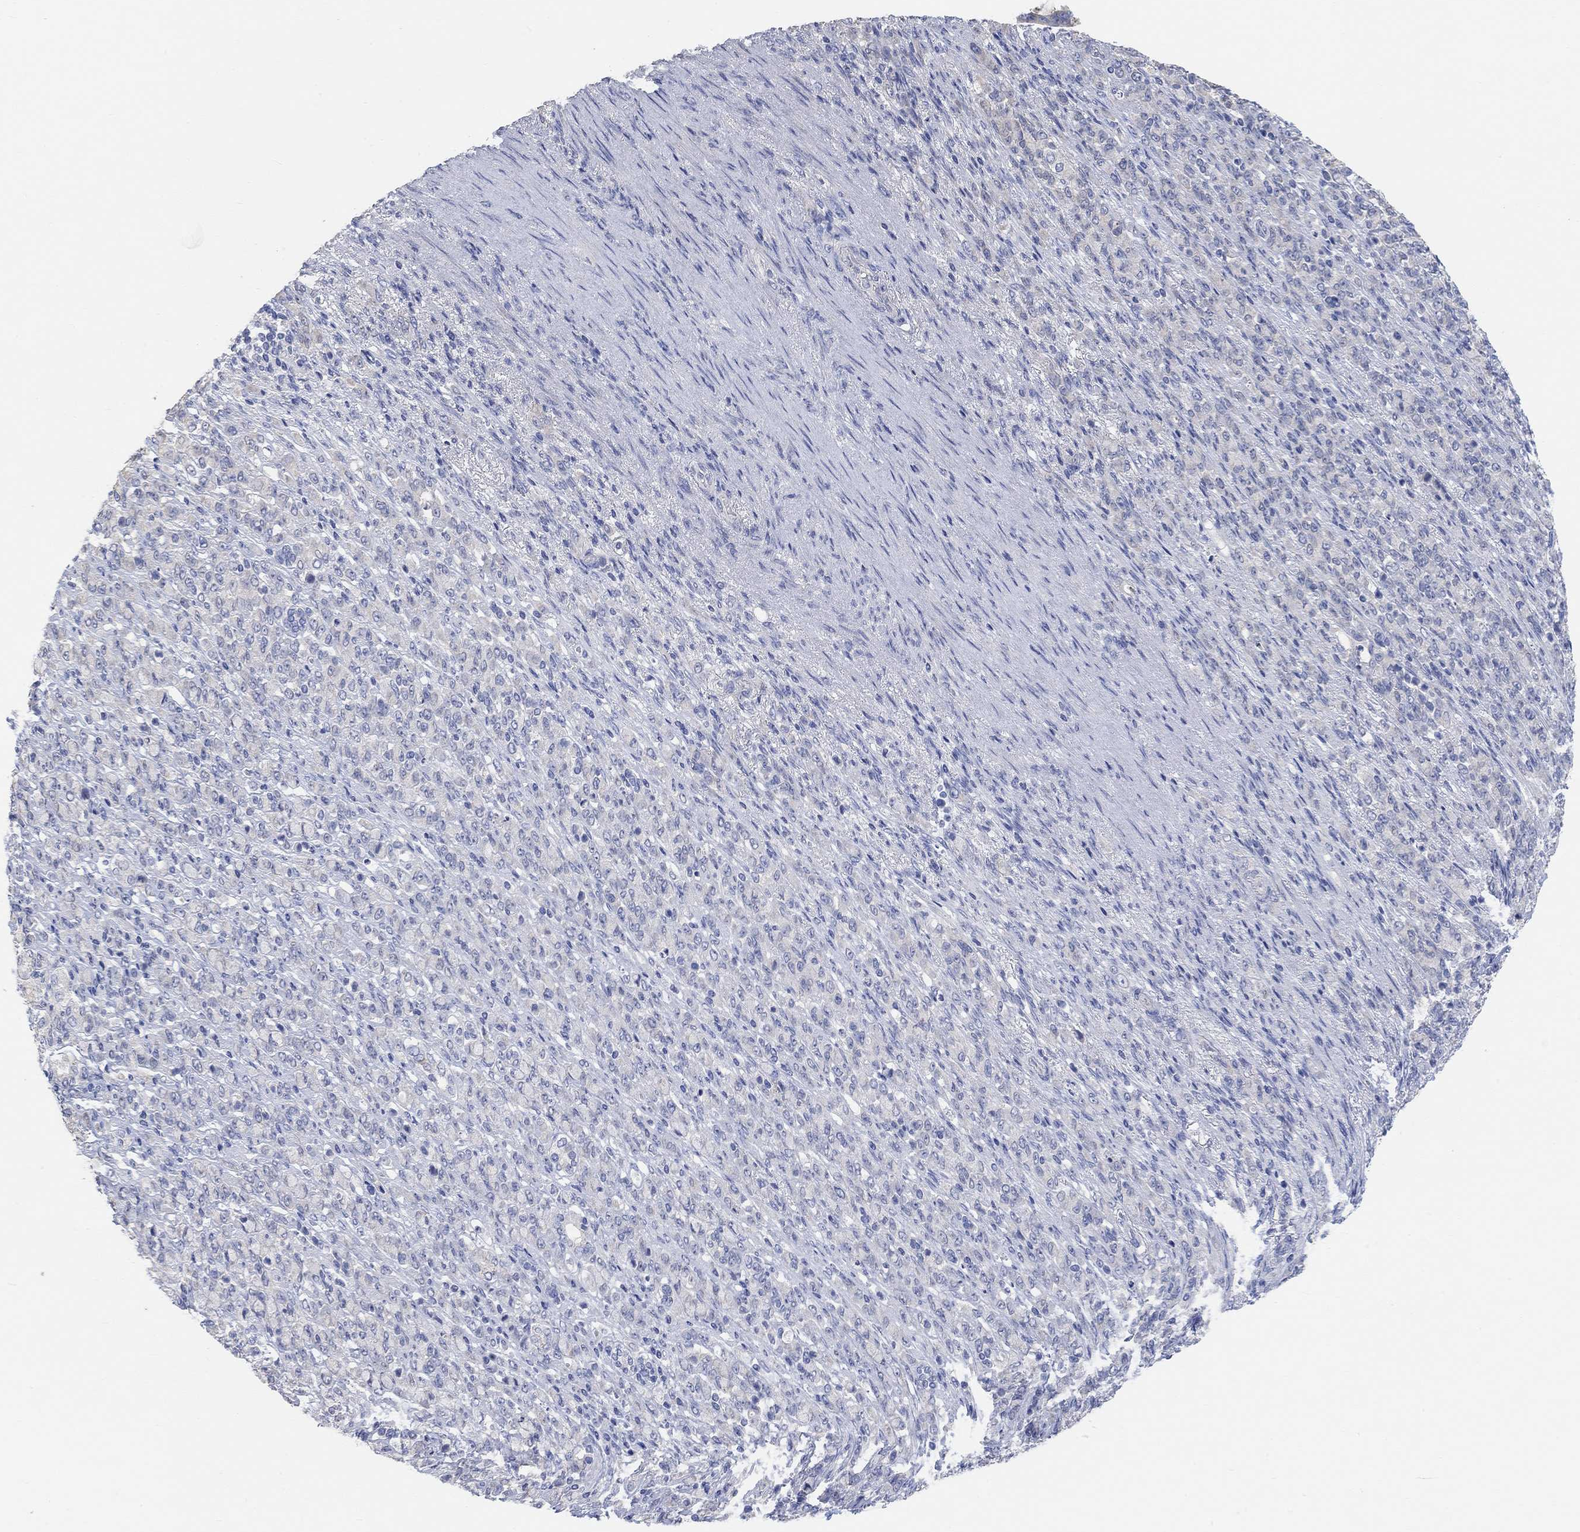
{"staining": {"intensity": "negative", "quantity": "none", "location": "none"}, "tissue": "stomach cancer", "cell_type": "Tumor cells", "image_type": "cancer", "snomed": [{"axis": "morphology", "description": "Normal tissue, NOS"}, {"axis": "morphology", "description": "Adenocarcinoma, NOS"}, {"axis": "topography", "description": "Stomach"}], "caption": "A high-resolution histopathology image shows immunohistochemistry staining of stomach cancer (adenocarcinoma), which shows no significant expression in tumor cells.", "gene": "NLRP14", "patient": {"sex": "female", "age": 79}}